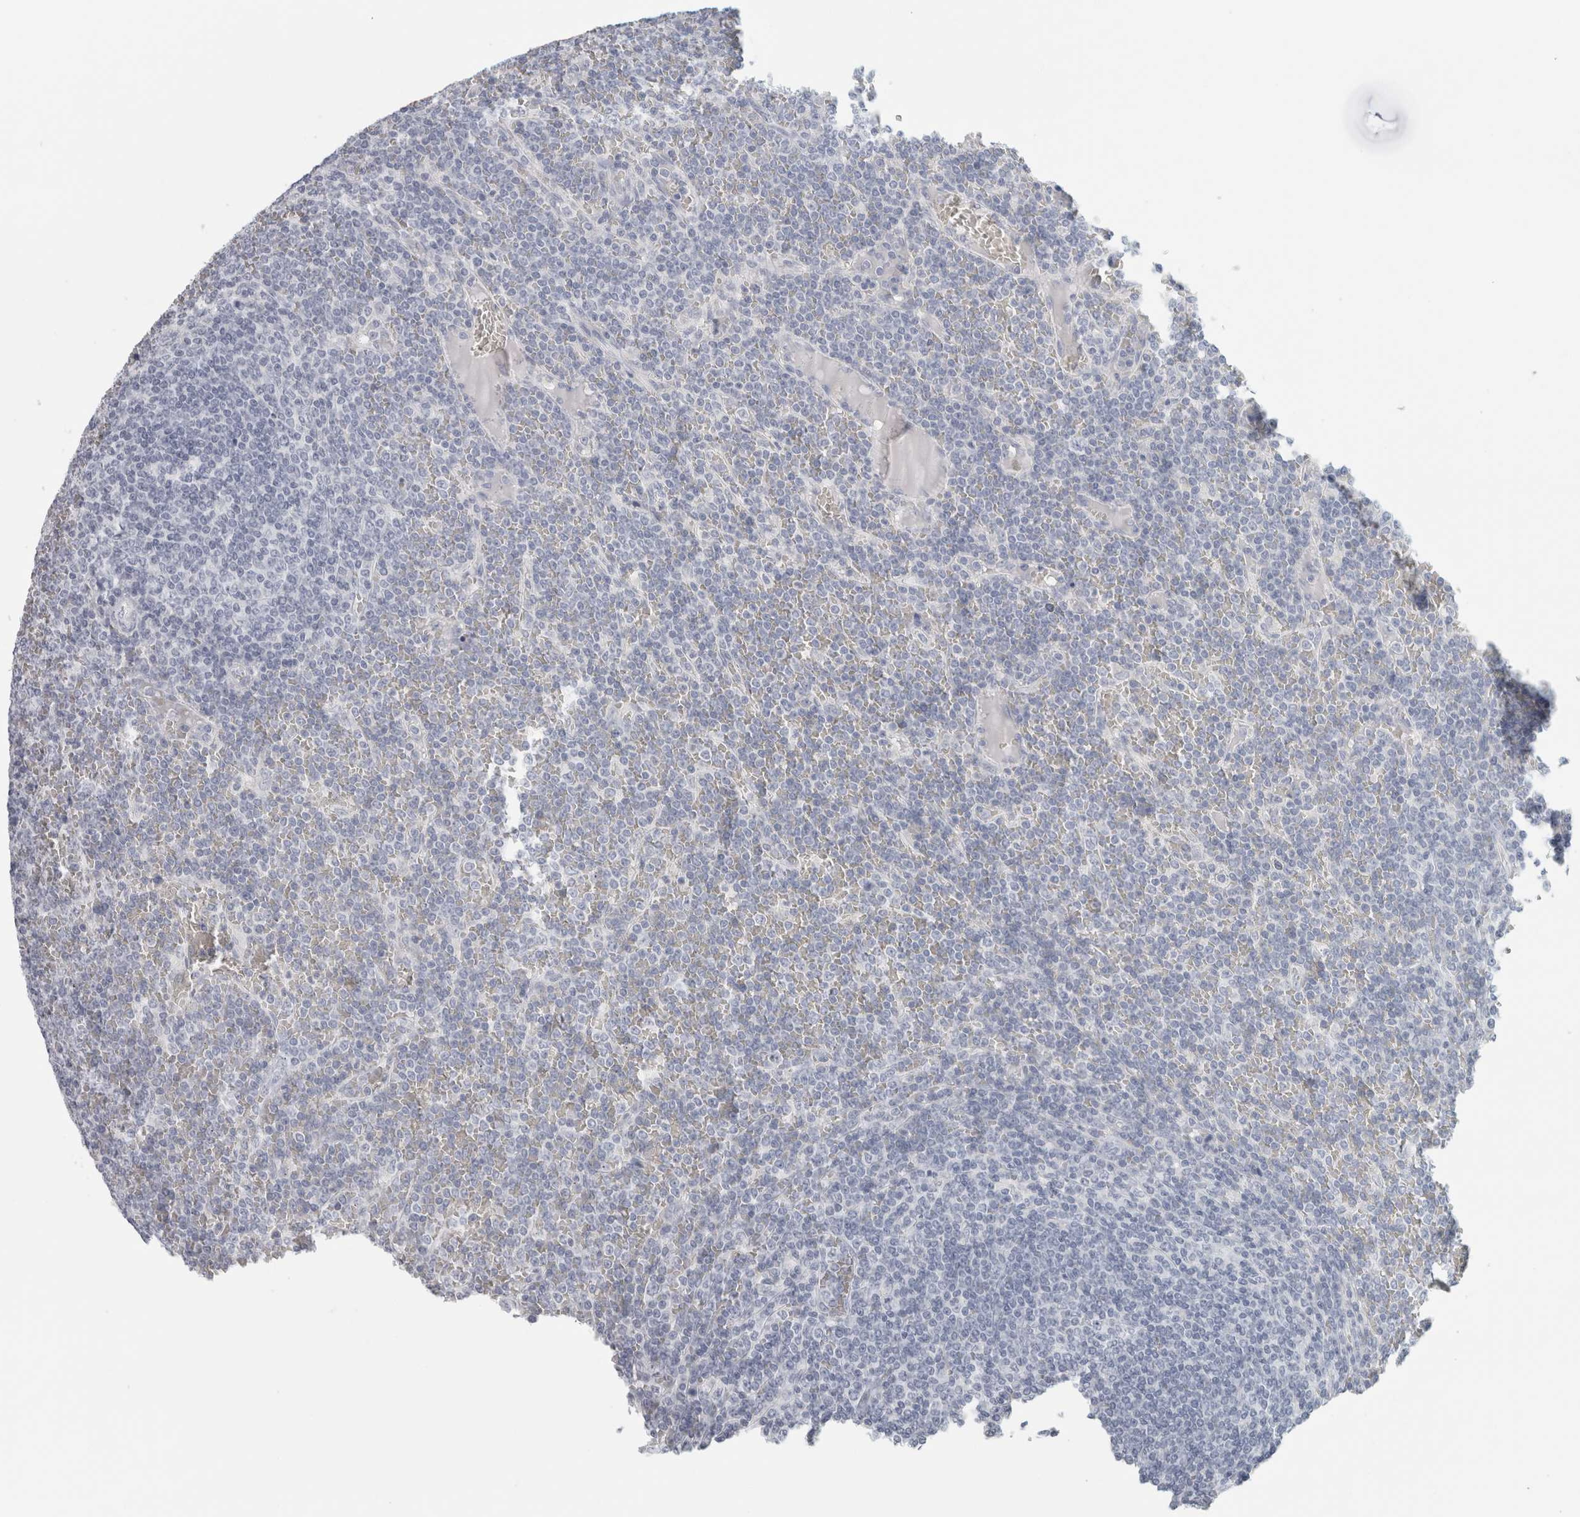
{"staining": {"intensity": "negative", "quantity": "none", "location": "none"}, "tissue": "lymphoma", "cell_type": "Tumor cells", "image_type": "cancer", "snomed": [{"axis": "morphology", "description": "Malignant lymphoma, non-Hodgkin's type, Low grade"}, {"axis": "topography", "description": "Spleen"}], "caption": "This is an IHC histopathology image of malignant lymphoma, non-Hodgkin's type (low-grade). There is no positivity in tumor cells.", "gene": "SLC28A3", "patient": {"sex": "female", "age": 19}}